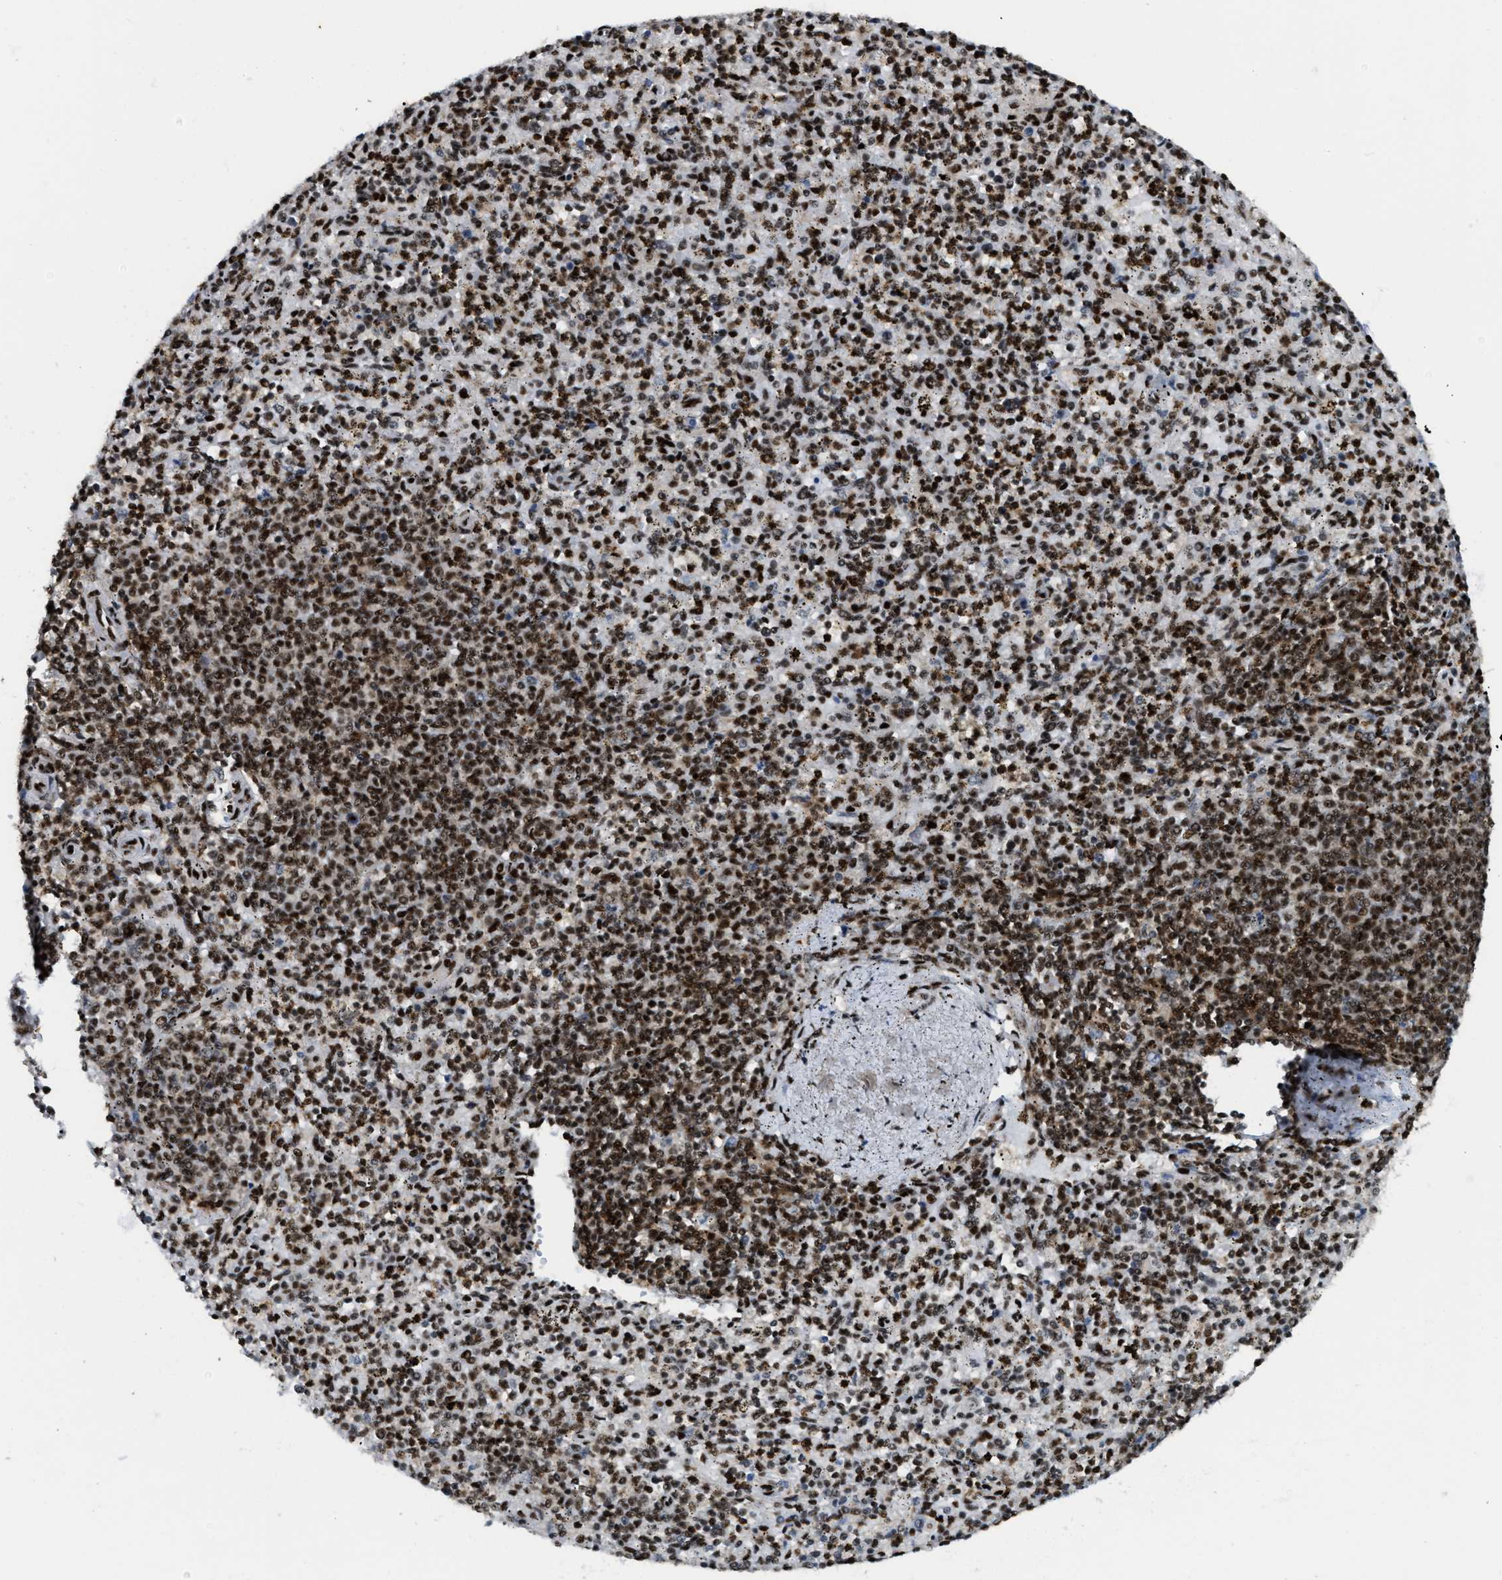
{"staining": {"intensity": "moderate", "quantity": ">75%", "location": "nuclear"}, "tissue": "spleen", "cell_type": "Cells in red pulp", "image_type": "normal", "snomed": [{"axis": "morphology", "description": "Normal tissue, NOS"}, {"axis": "topography", "description": "Spleen"}], "caption": "Moderate nuclear positivity is present in about >75% of cells in red pulp in benign spleen.", "gene": "NUMA1", "patient": {"sex": "male", "age": 72}}